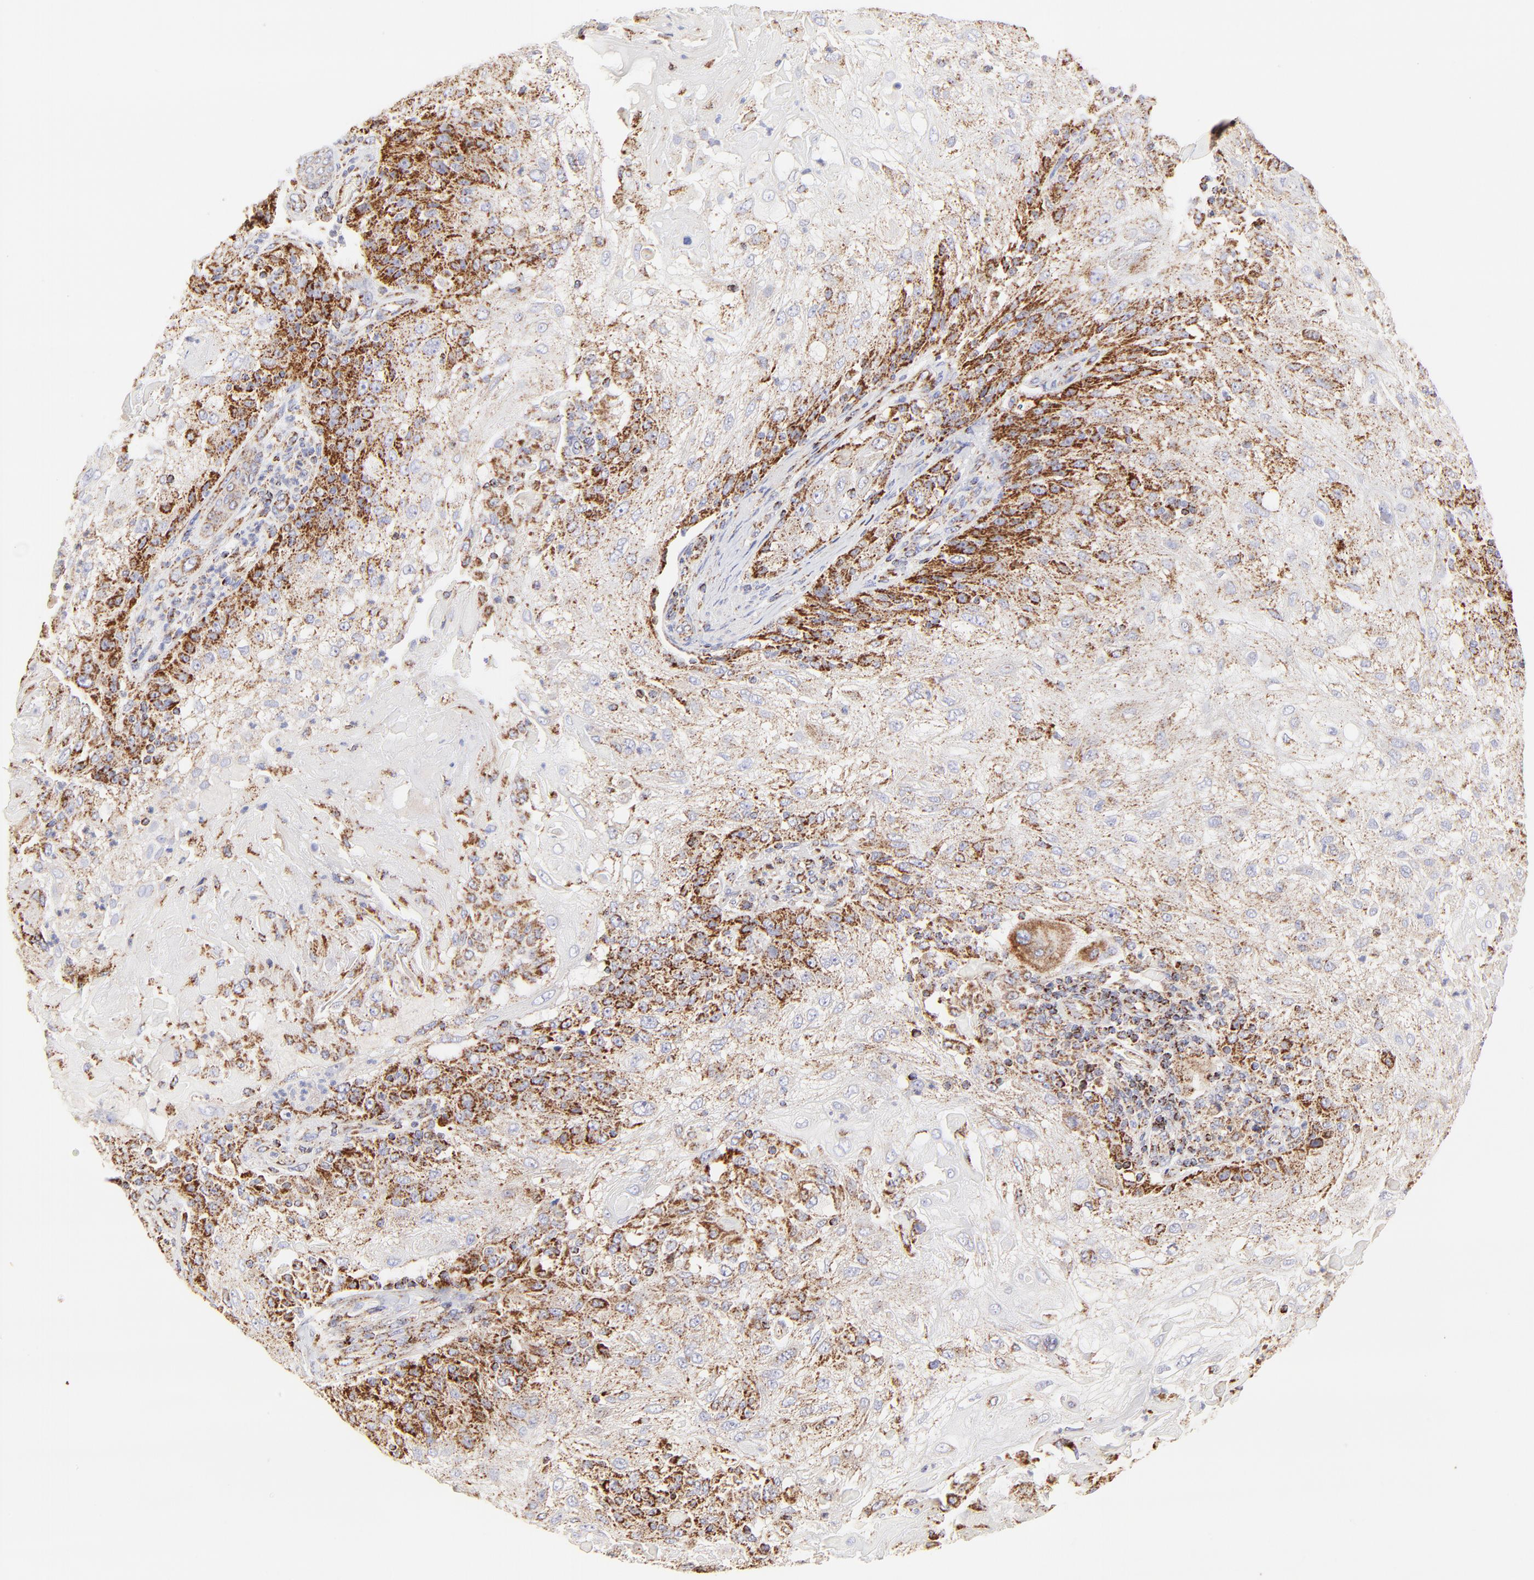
{"staining": {"intensity": "moderate", "quantity": "25%-75%", "location": "cytoplasmic/membranous"}, "tissue": "skin cancer", "cell_type": "Tumor cells", "image_type": "cancer", "snomed": [{"axis": "morphology", "description": "Normal tissue, NOS"}, {"axis": "morphology", "description": "Squamous cell carcinoma, NOS"}, {"axis": "topography", "description": "Skin"}], "caption": "Immunohistochemistry of squamous cell carcinoma (skin) demonstrates medium levels of moderate cytoplasmic/membranous positivity in approximately 25%-75% of tumor cells.", "gene": "ECH1", "patient": {"sex": "female", "age": 83}}